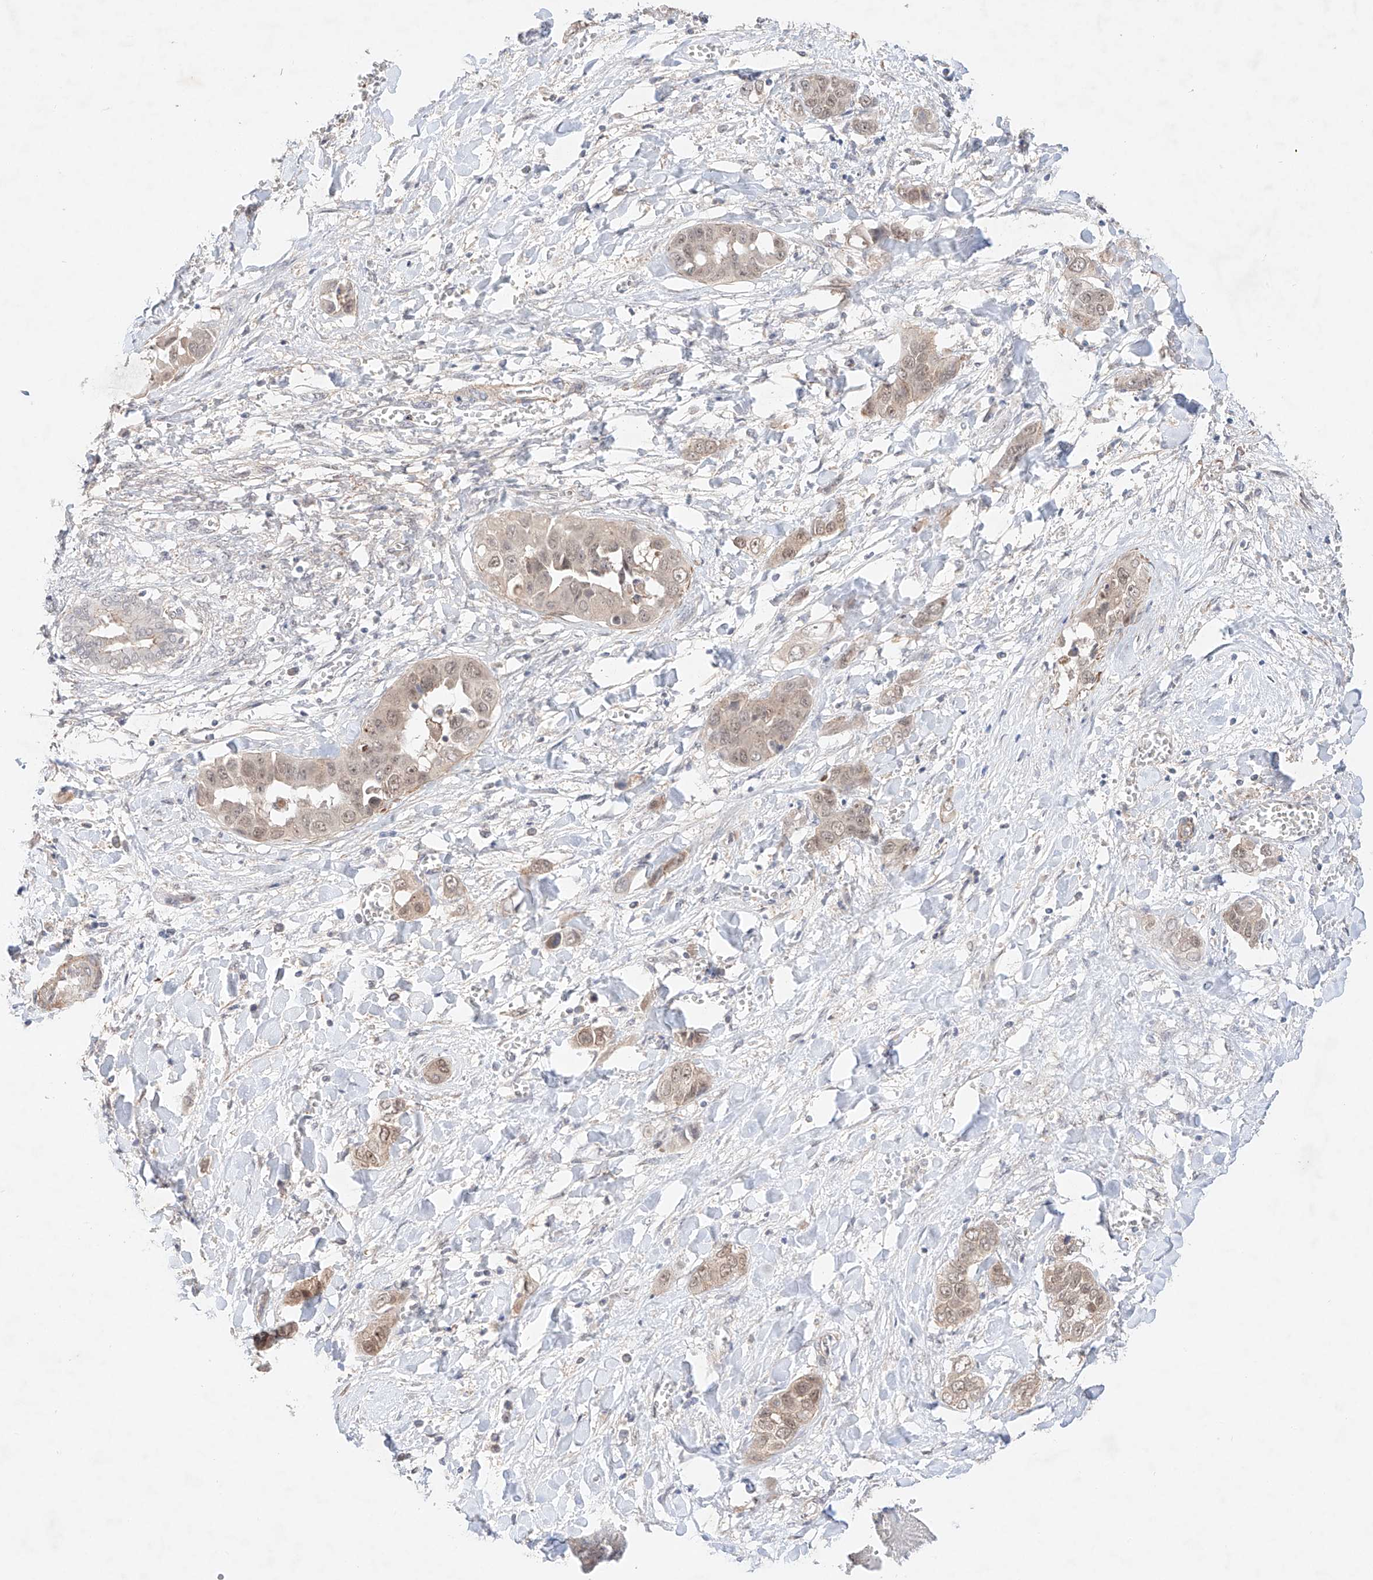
{"staining": {"intensity": "weak", "quantity": "<25%", "location": "cytoplasmic/membranous,nuclear"}, "tissue": "liver cancer", "cell_type": "Tumor cells", "image_type": "cancer", "snomed": [{"axis": "morphology", "description": "Cholangiocarcinoma"}, {"axis": "topography", "description": "Liver"}], "caption": "Tumor cells are negative for protein expression in human cholangiocarcinoma (liver).", "gene": "TSR2", "patient": {"sex": "female", "age": 52}}